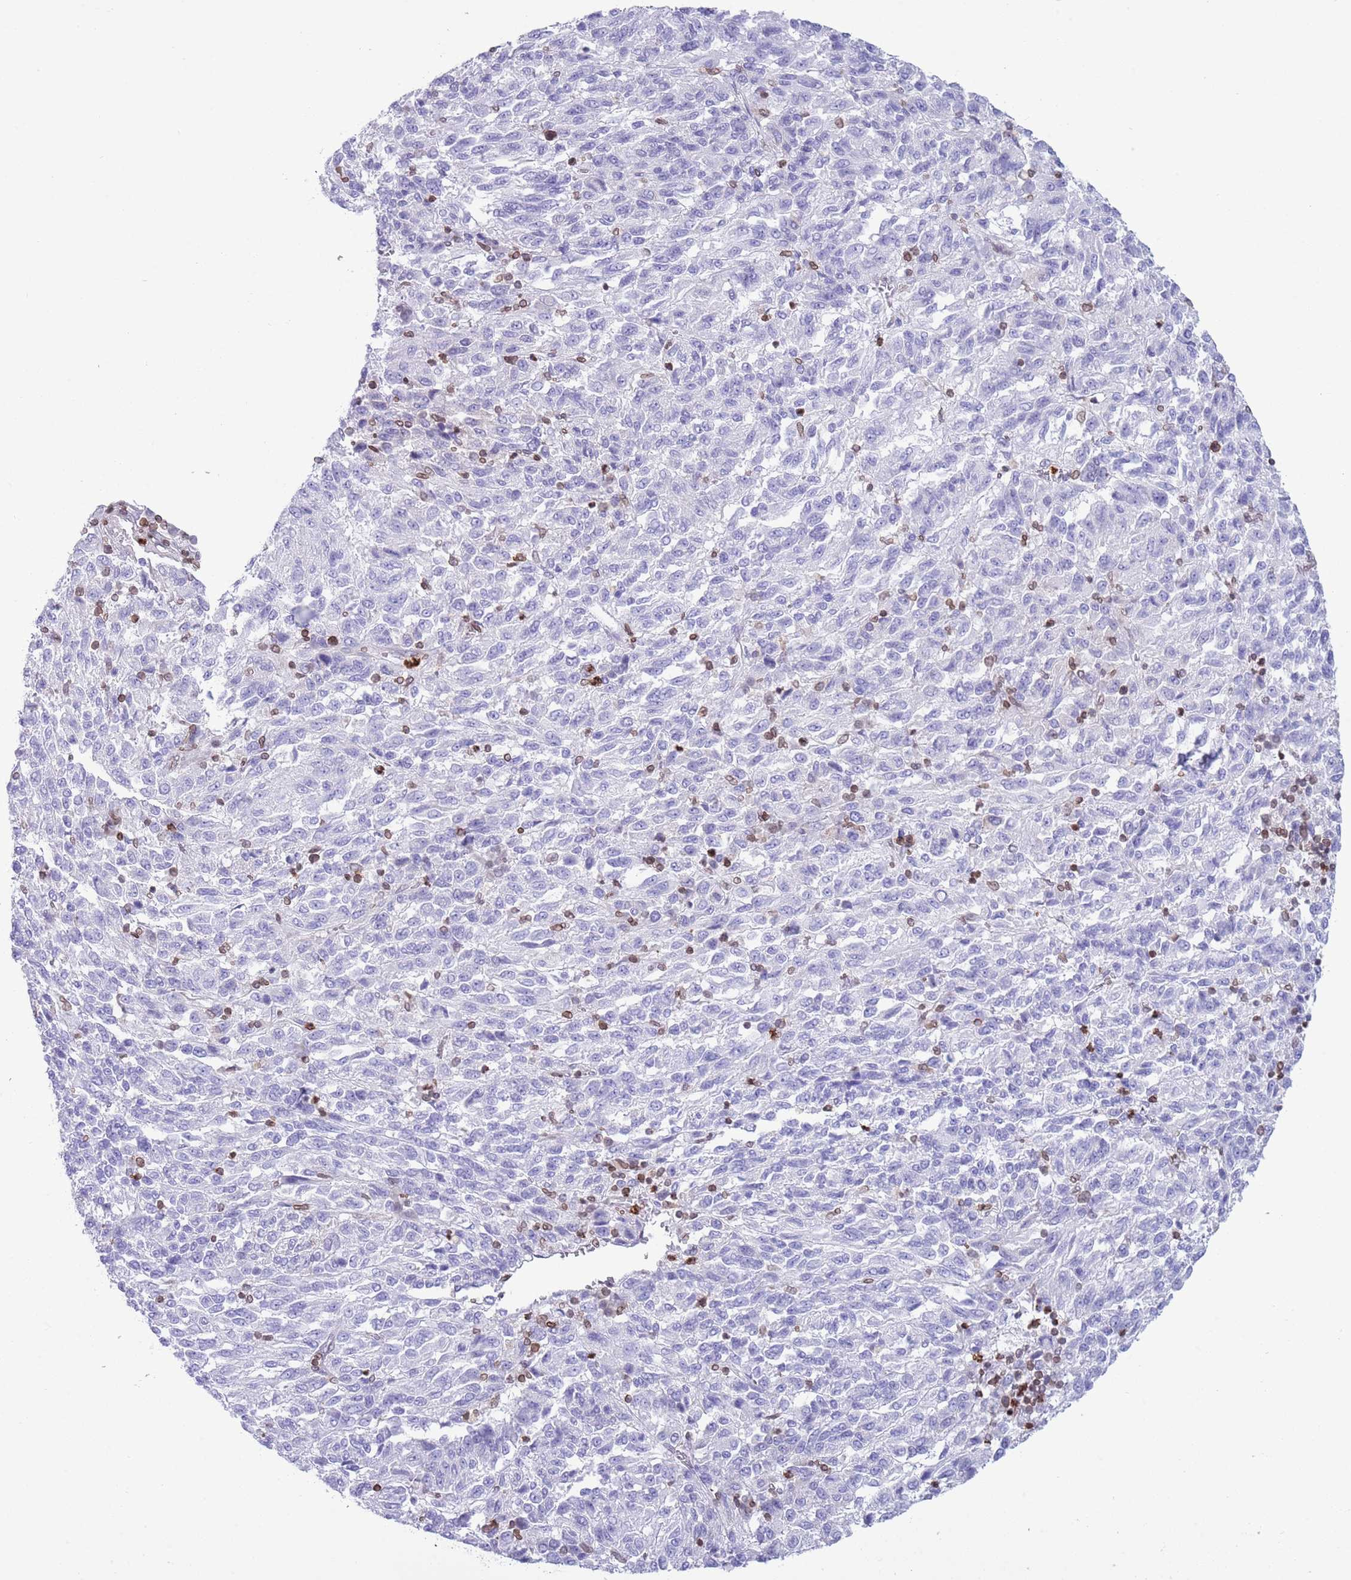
{"staining": {"intensity": "negative", "quantity": "none", "location": "none"}, "tissue": "melanoma", "cell_type": "Tumor cells", "image_type": "cancer", "snomed": [{"axis": "morphology", "description": "Malignant melanoma, Metastatic site"}, {"axis": "topography", "description": "Lung"}], "caption": "Tumor cells show no significant positivity in melanoma.", "gene": "LBR", "patient": {"sex": "male", "age": 64}}